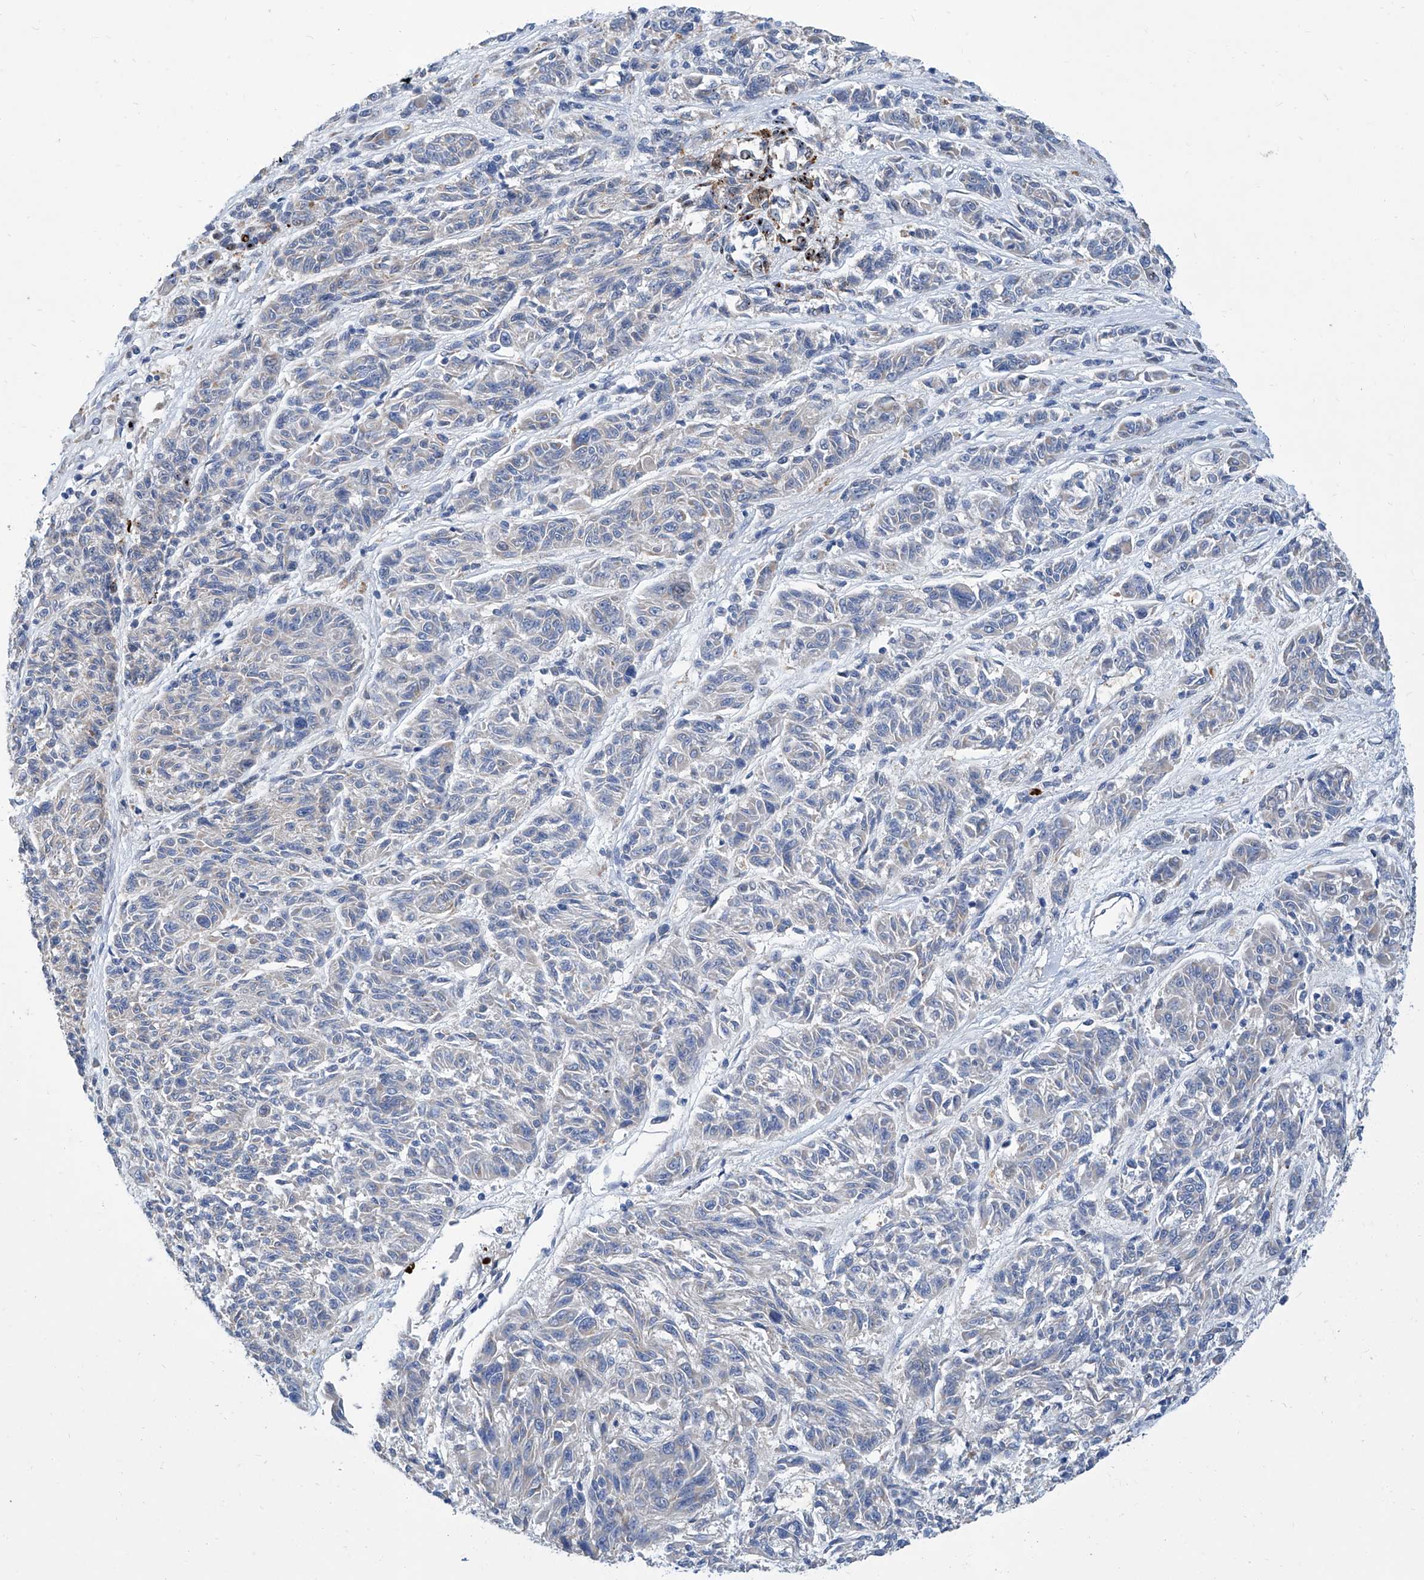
{"staining": {"intensity": "negative", "quantity": "none", "location": "none"}, "tissue": "melanoma", "cell_type": "Tumor cells", "image_type": "cancer", "snomed": [{"axis": "morphology", "description": "Malignant melanoma, NOS"}, {"axis": "topography", "description": "Skin"}], "caption": "A histopathology image of human melanoma is negative for staining in tumor cells.", "gene": "FPR2", "patient": {"sex": "male", "age": 53}}